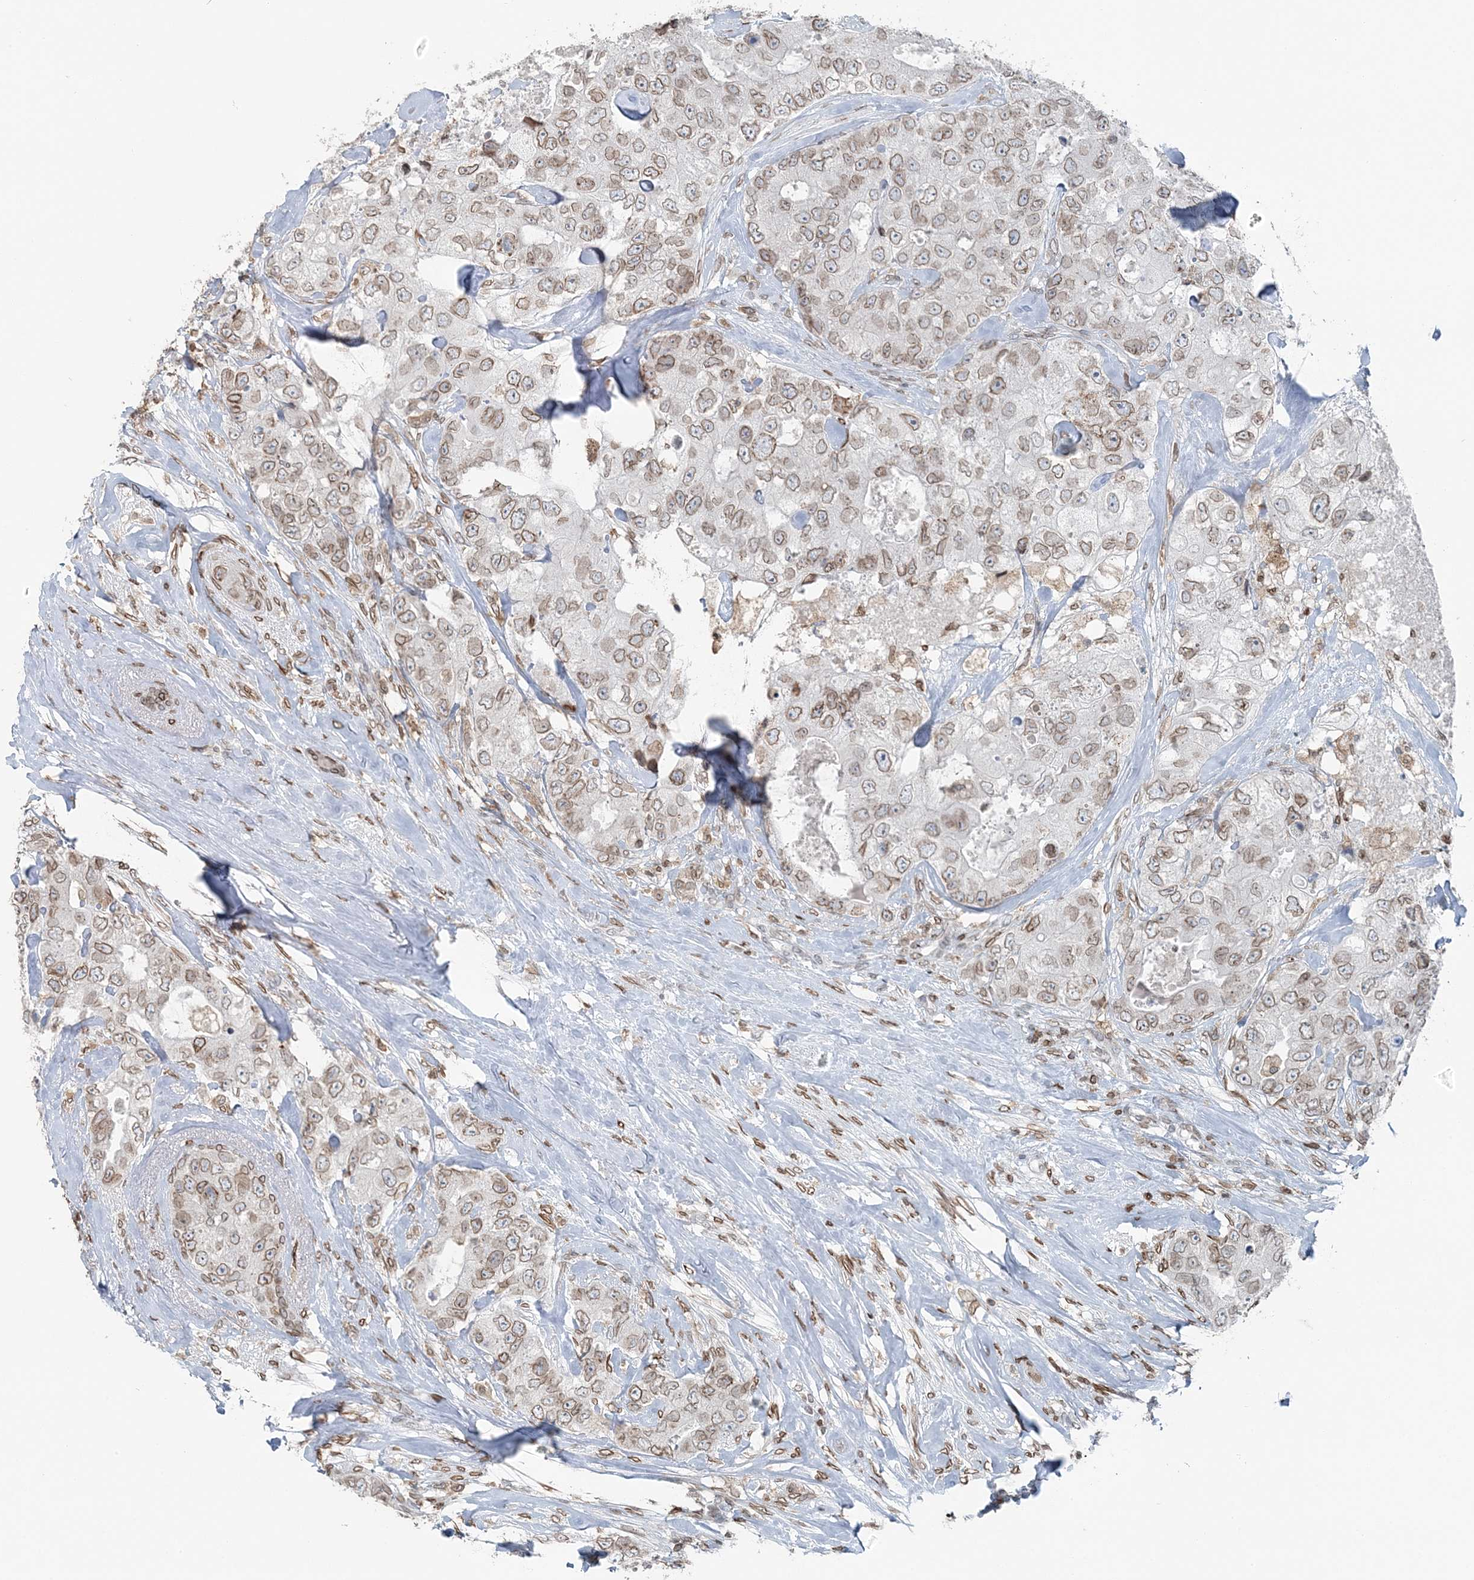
{"staining": {"intensity": "moderate", "quantity": ">75%", "location": "cytoplasmic/membranous,nuclear"}, "tissue": "breast cancer", "cell_type": "Tumor cells", "image_type": "cancer", "snomed": [{"axis": "morphology", "description": "Duct carcinoma"}, {"axis": "topography", "description": "Breast"}], "caption": "About >75% of tumor cells in human breast cancer show moderate cytoplasmic/membranous and nuclear protein expression as visualized by brown immunohistochemical staining.", "gene": "GJD4", "patient": {"sex": "female", "age": 62}}